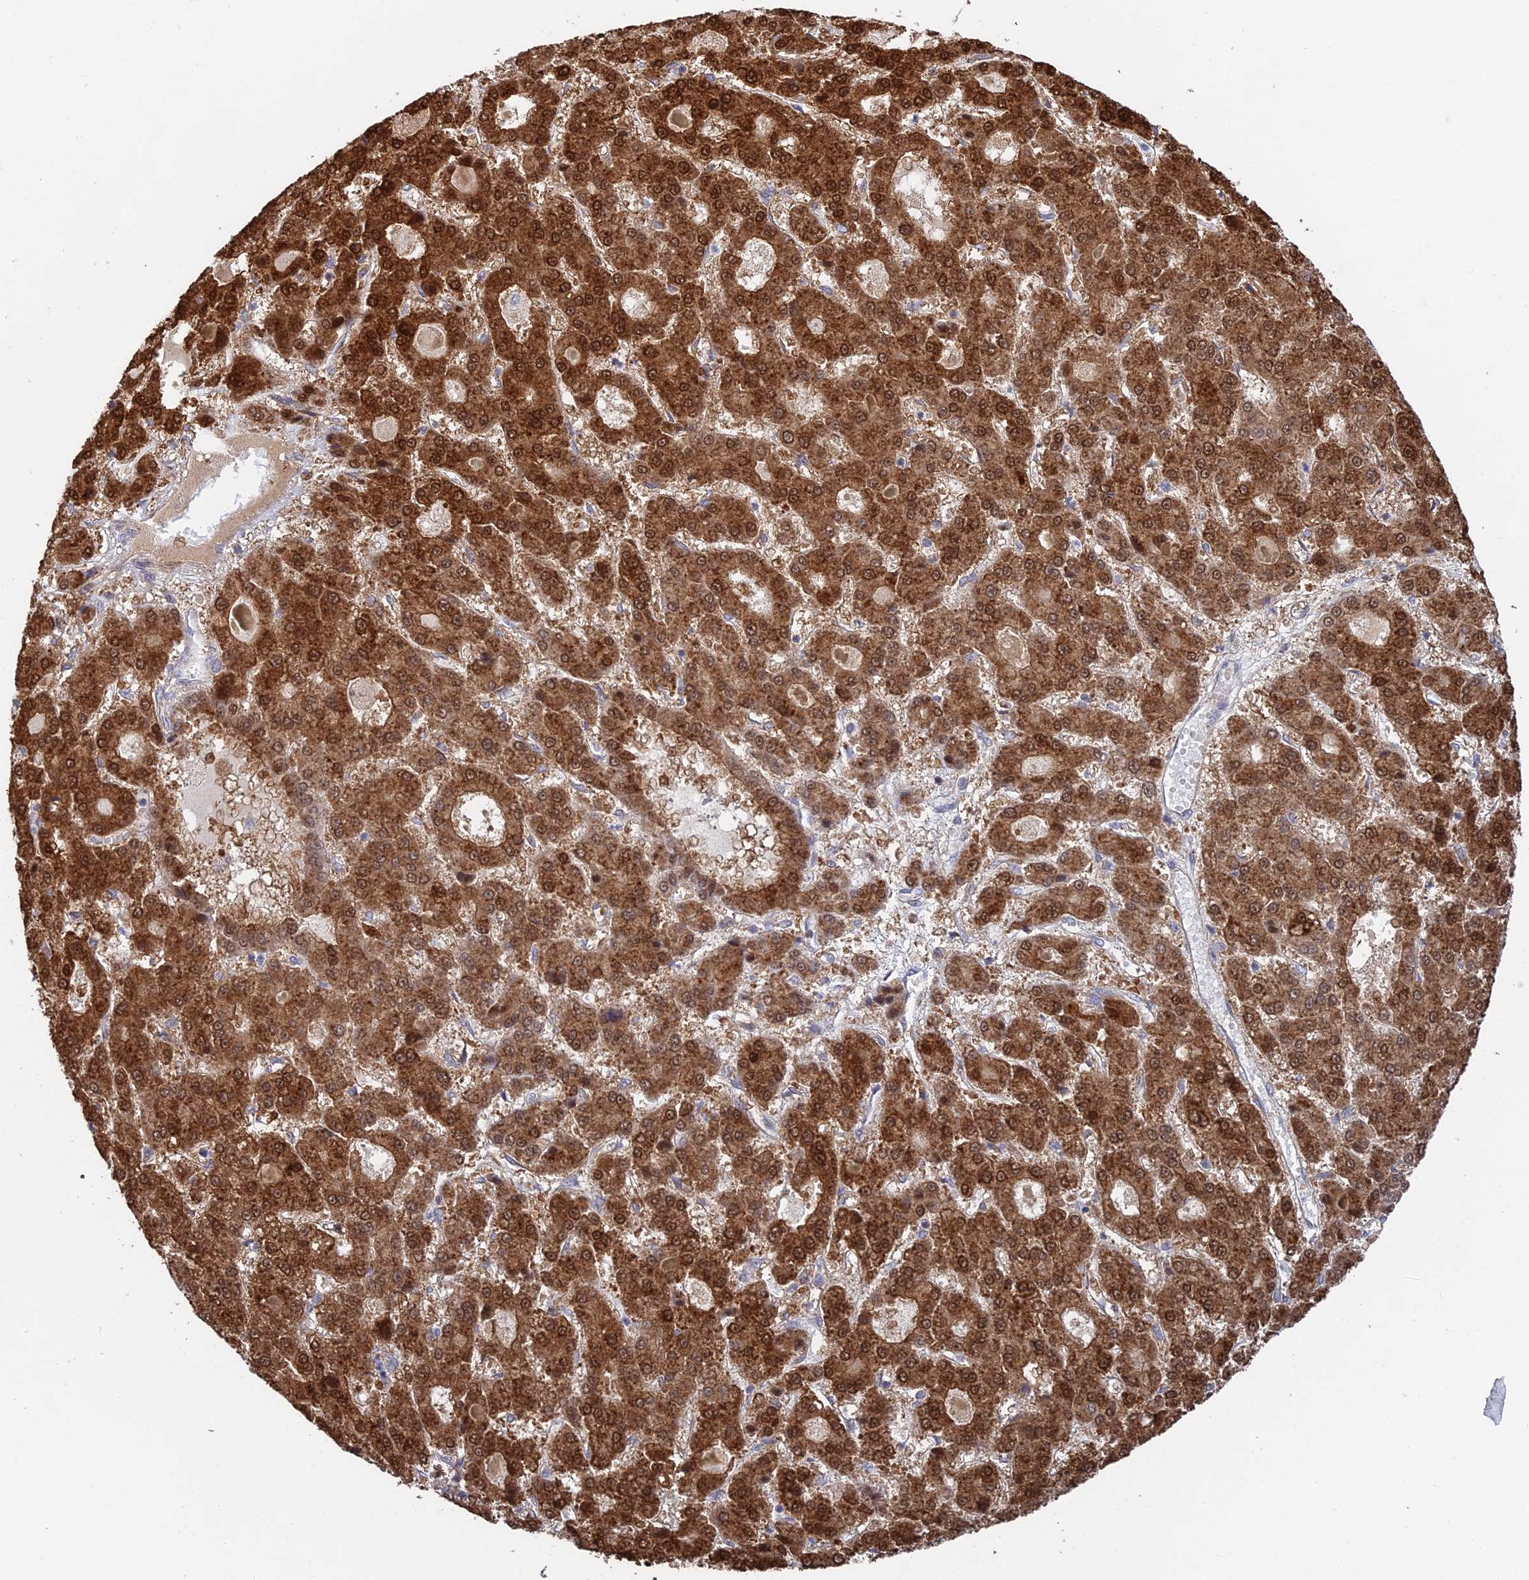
{"staining": {"intensity": "strong", "quantity": ">75%", "location": "cytoplasmic/membranous,nuclear"}, "tissue": "liver cancer", "cell_type": "Tumor cells", "image_type": "cancer", "snomed": [{"axis": "morphology", "description": "Carcinoma, Hepatocellular, NOS"}, {"axis": "topography", "description": "Liver"}], "caption": "IHC of human liver cancer shows high levels of strong cytoplasmic/membranous and nuclear expression in approximately >75% of tumor cells.", "gene": "INCA1", "patient": {"sex": "male", "age": 70}}